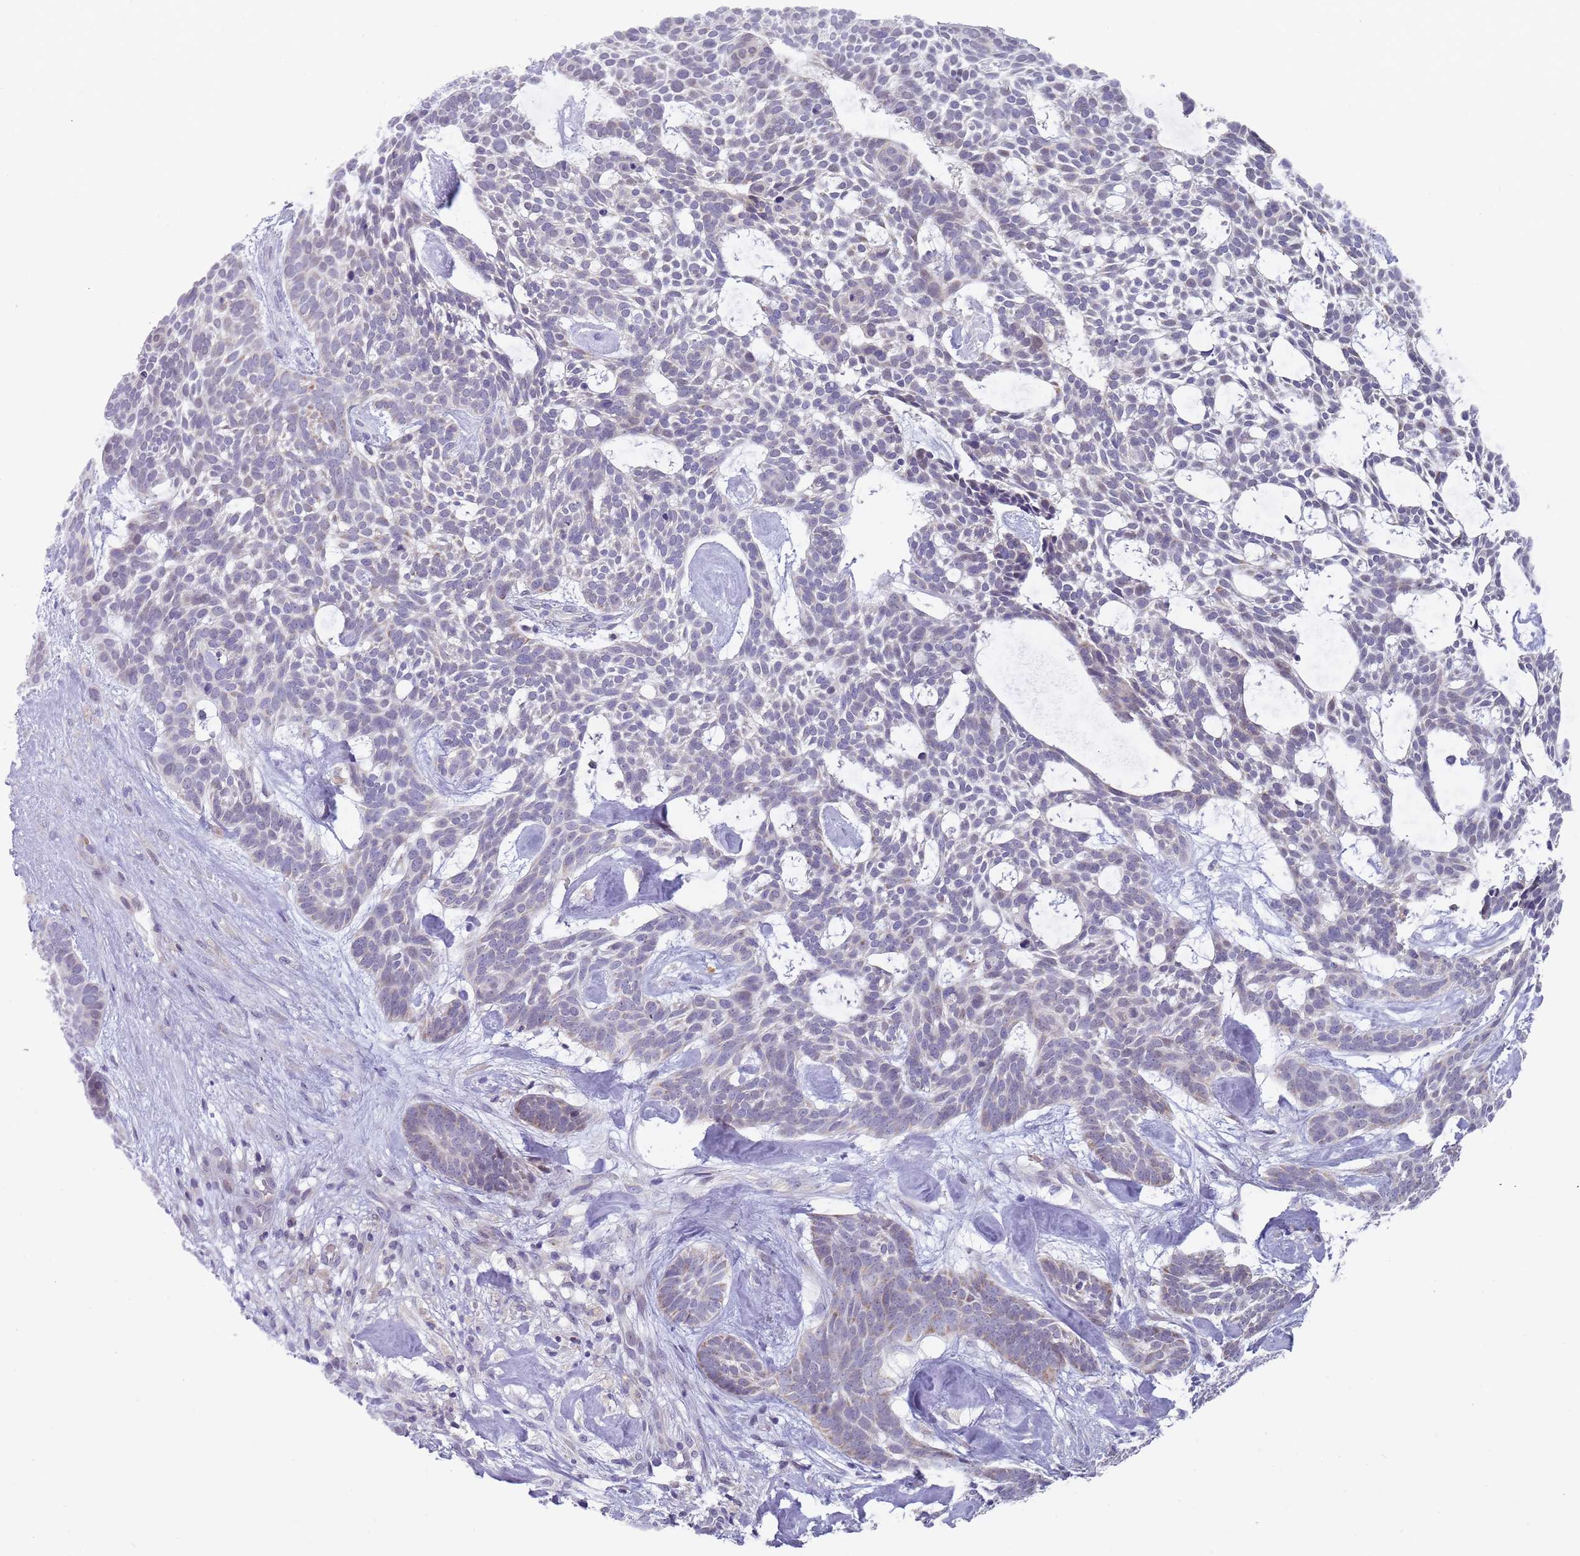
{"staining": {"intensity": "negative", "quantity": "none", "location": "none"}, "tissue": "skin cancer", "cell_type": "Tumor cells", "image_type": "cancer", "snomed": [{"axis": "morphology", "description": "Basal cell carcinoma"}, {"axis": "topography", "description": "Skin"}], "caption": "This is a histopathology image of immunohistochemistry (IHC) staining of skin cancer (basal cell carcinoma), which shows no positivity in tumor cells.", "gene": "PRAC1", "patient": {"sex": "male", "age": 61}}